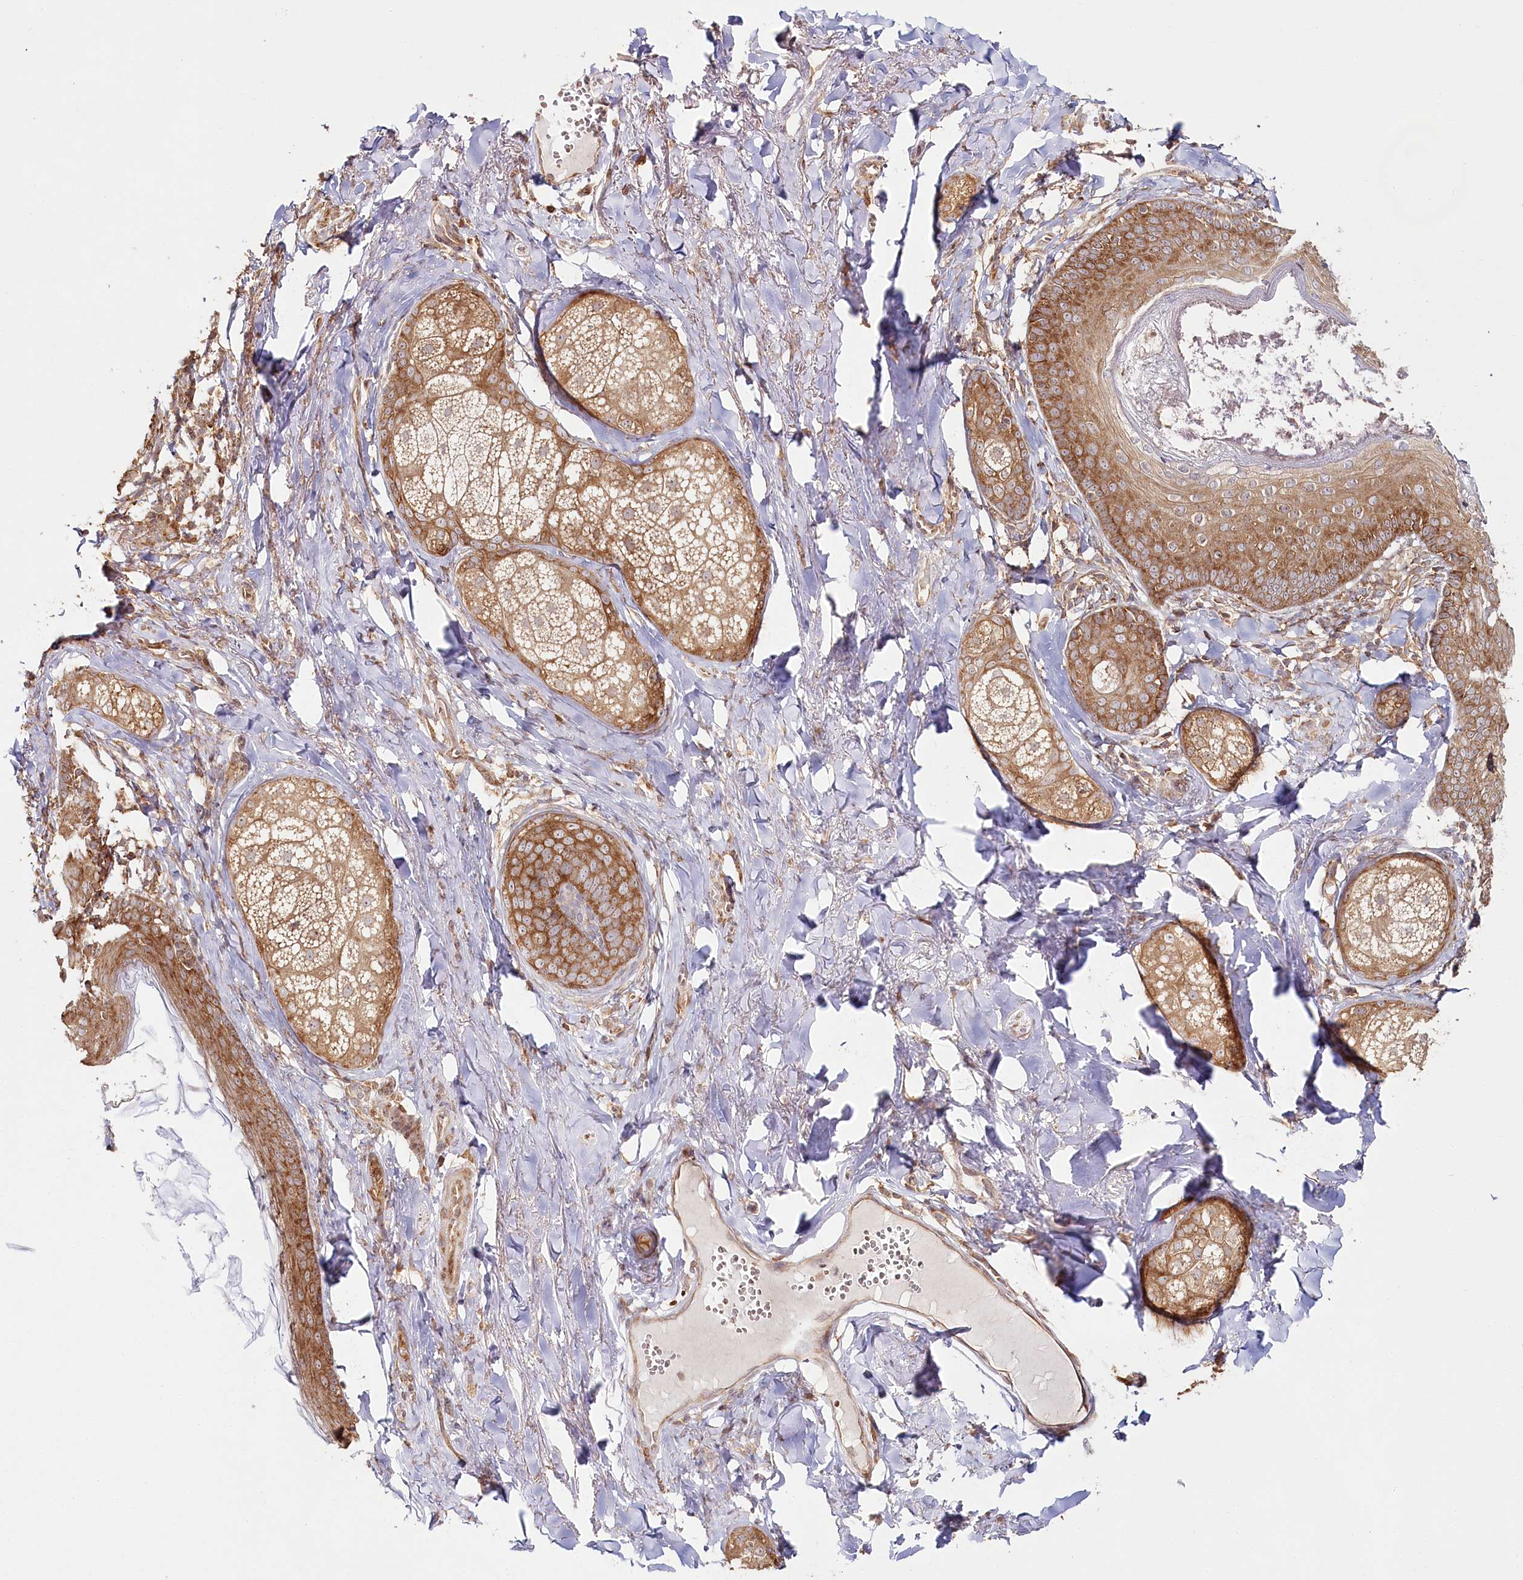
{"staining": {"intensity": "strong", "quantity": ">75%", "location": "cytoplasmic/membranous"}, "tissue": "skin cancer", "cell_type": "Tumor cells", "image_type": "cancer", "snomed": [{"axis": "morphology", "description": "Basal cell carcinoma"}, {"axis": "topography", "description": "Skin"}], "caption": "The histopathology image exhibits immunohistochemical staining of skin cancer (basal cell carcinoma). There is strong cytoplasmic/membranous positivity is appreciated in about >75% of tumor cells.", "gene": "OTUD4", "patient": {"sex": "male", "age": 62}}